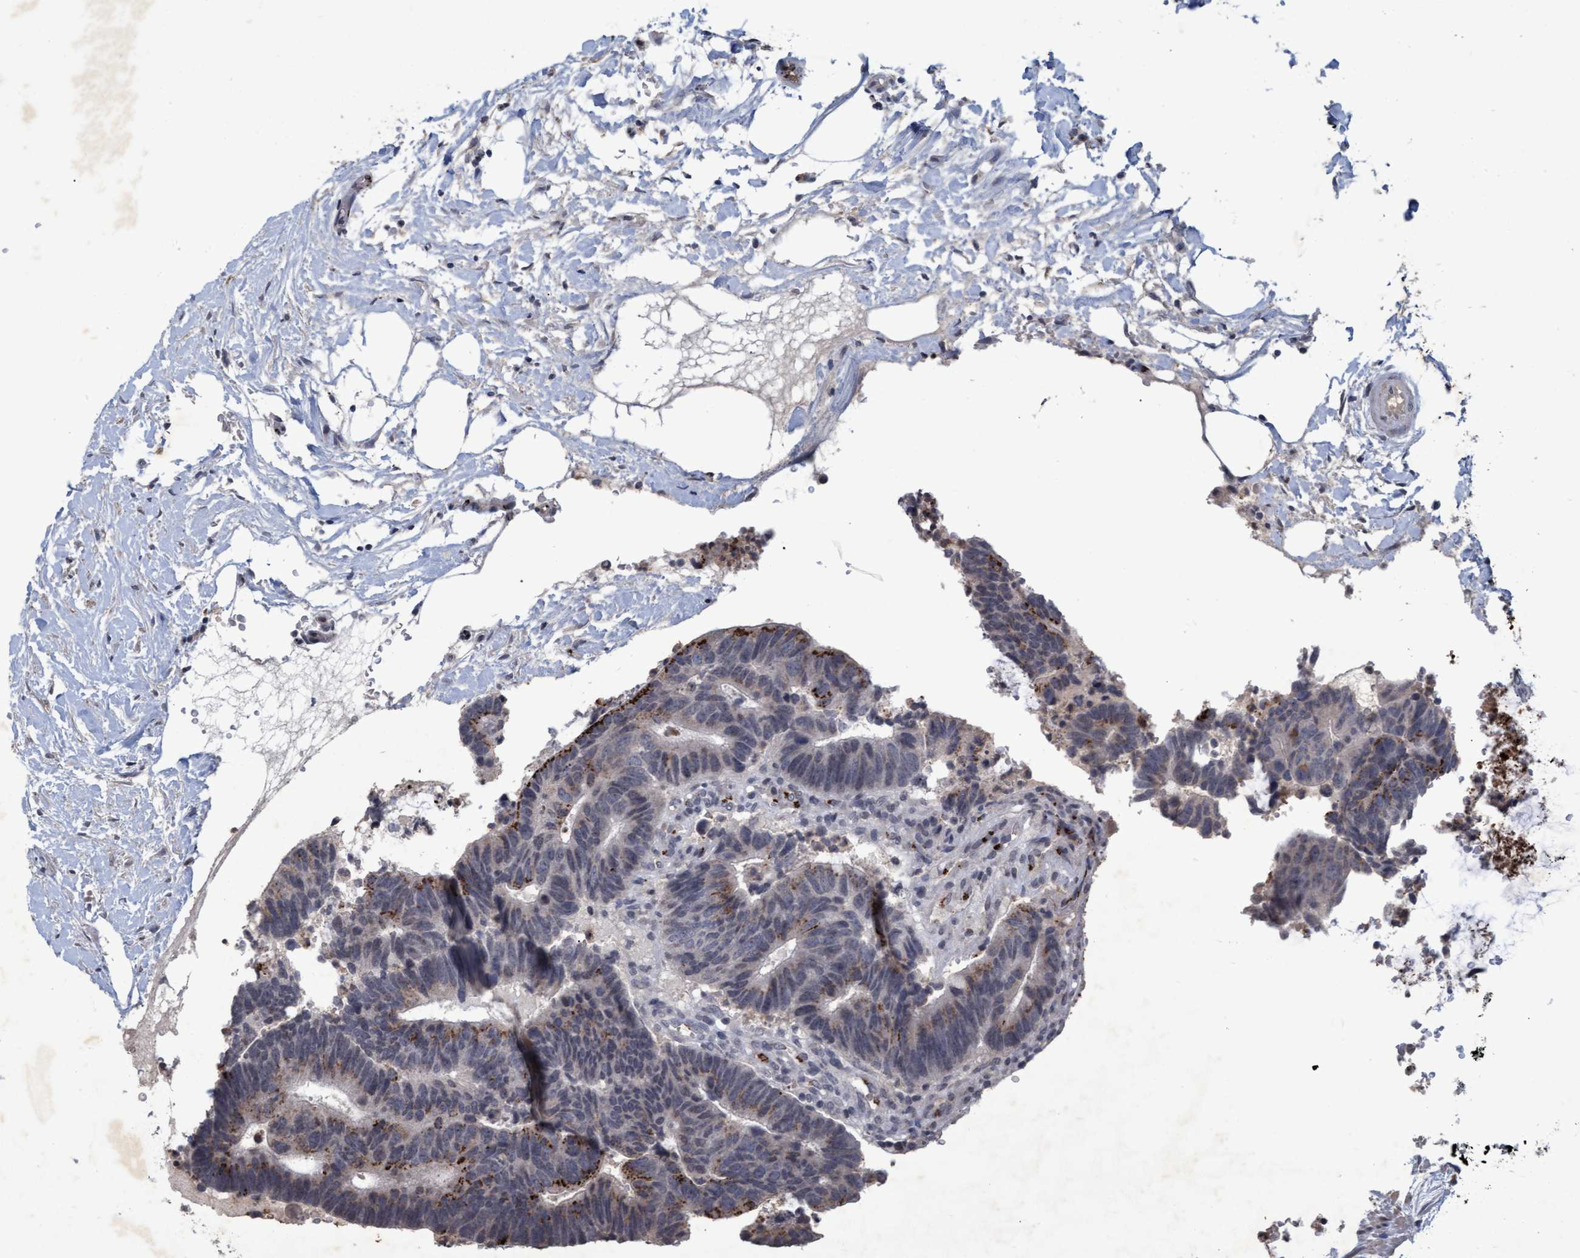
{"staining": {"intensity": "moderate", "quantity": "<25%", "location": "cytoplasmic/membranous"}, "tissue": "colorectal cancer", "cell_type": "Tumor cells", "image_type": "cancer", "snomed": [{"axis": "morphology", "description": "Adenocarcinoma, NOS"}, {"axis": "topography", "description": "Colon"}], "caption": "Colorectal adenocarcinoma tissue shows moderate cytoplasmic/membranous staining in about <25% of tumor cells The protein is shown in brown color, while the nuclei are stained blue.", "gene": "GALC", "patient": {"sex": "male", "age": 56}}